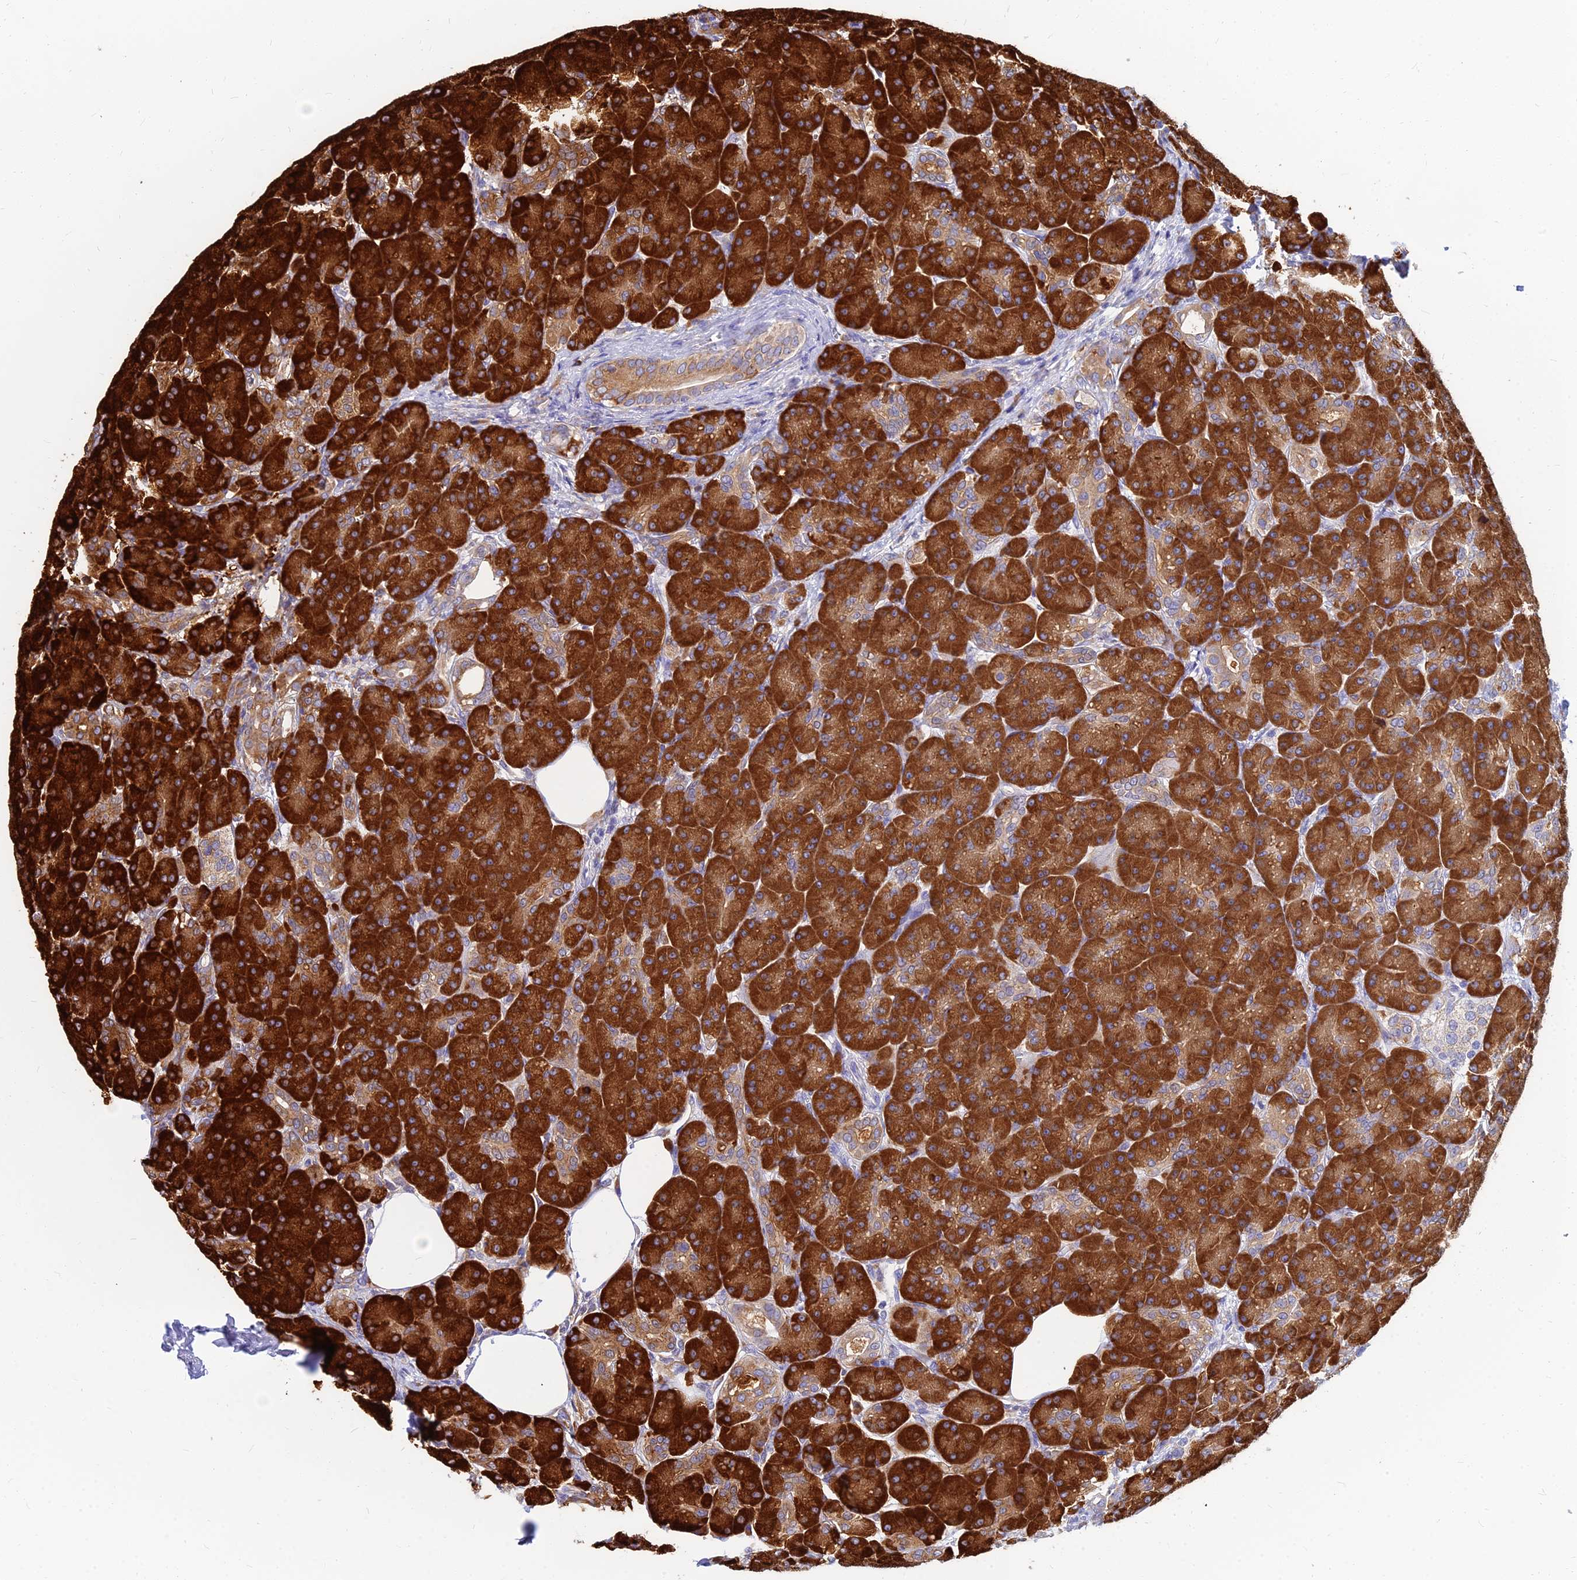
{"staining": {"intensity": "strong", "quantity": ">75%", "location": "cytoplasmic/membranous"}, "tissue": "pancreas", "cell_type": "Exocrine glandular cells", "image_type": "normal", "snomed": [{"axis": "morphology", "description": "Normal tissue, NOS"}, {"axis": "topography", "description": "Pancreas"}], "caption": "Immunohistochemical staining of normal human pancreas displays strong cytoplasmic/membranous protein positivity in approximately >75% of exocrine glandular cells.", "gene": "CCT6A", "patient": {"sex": "male", "age": 63}}